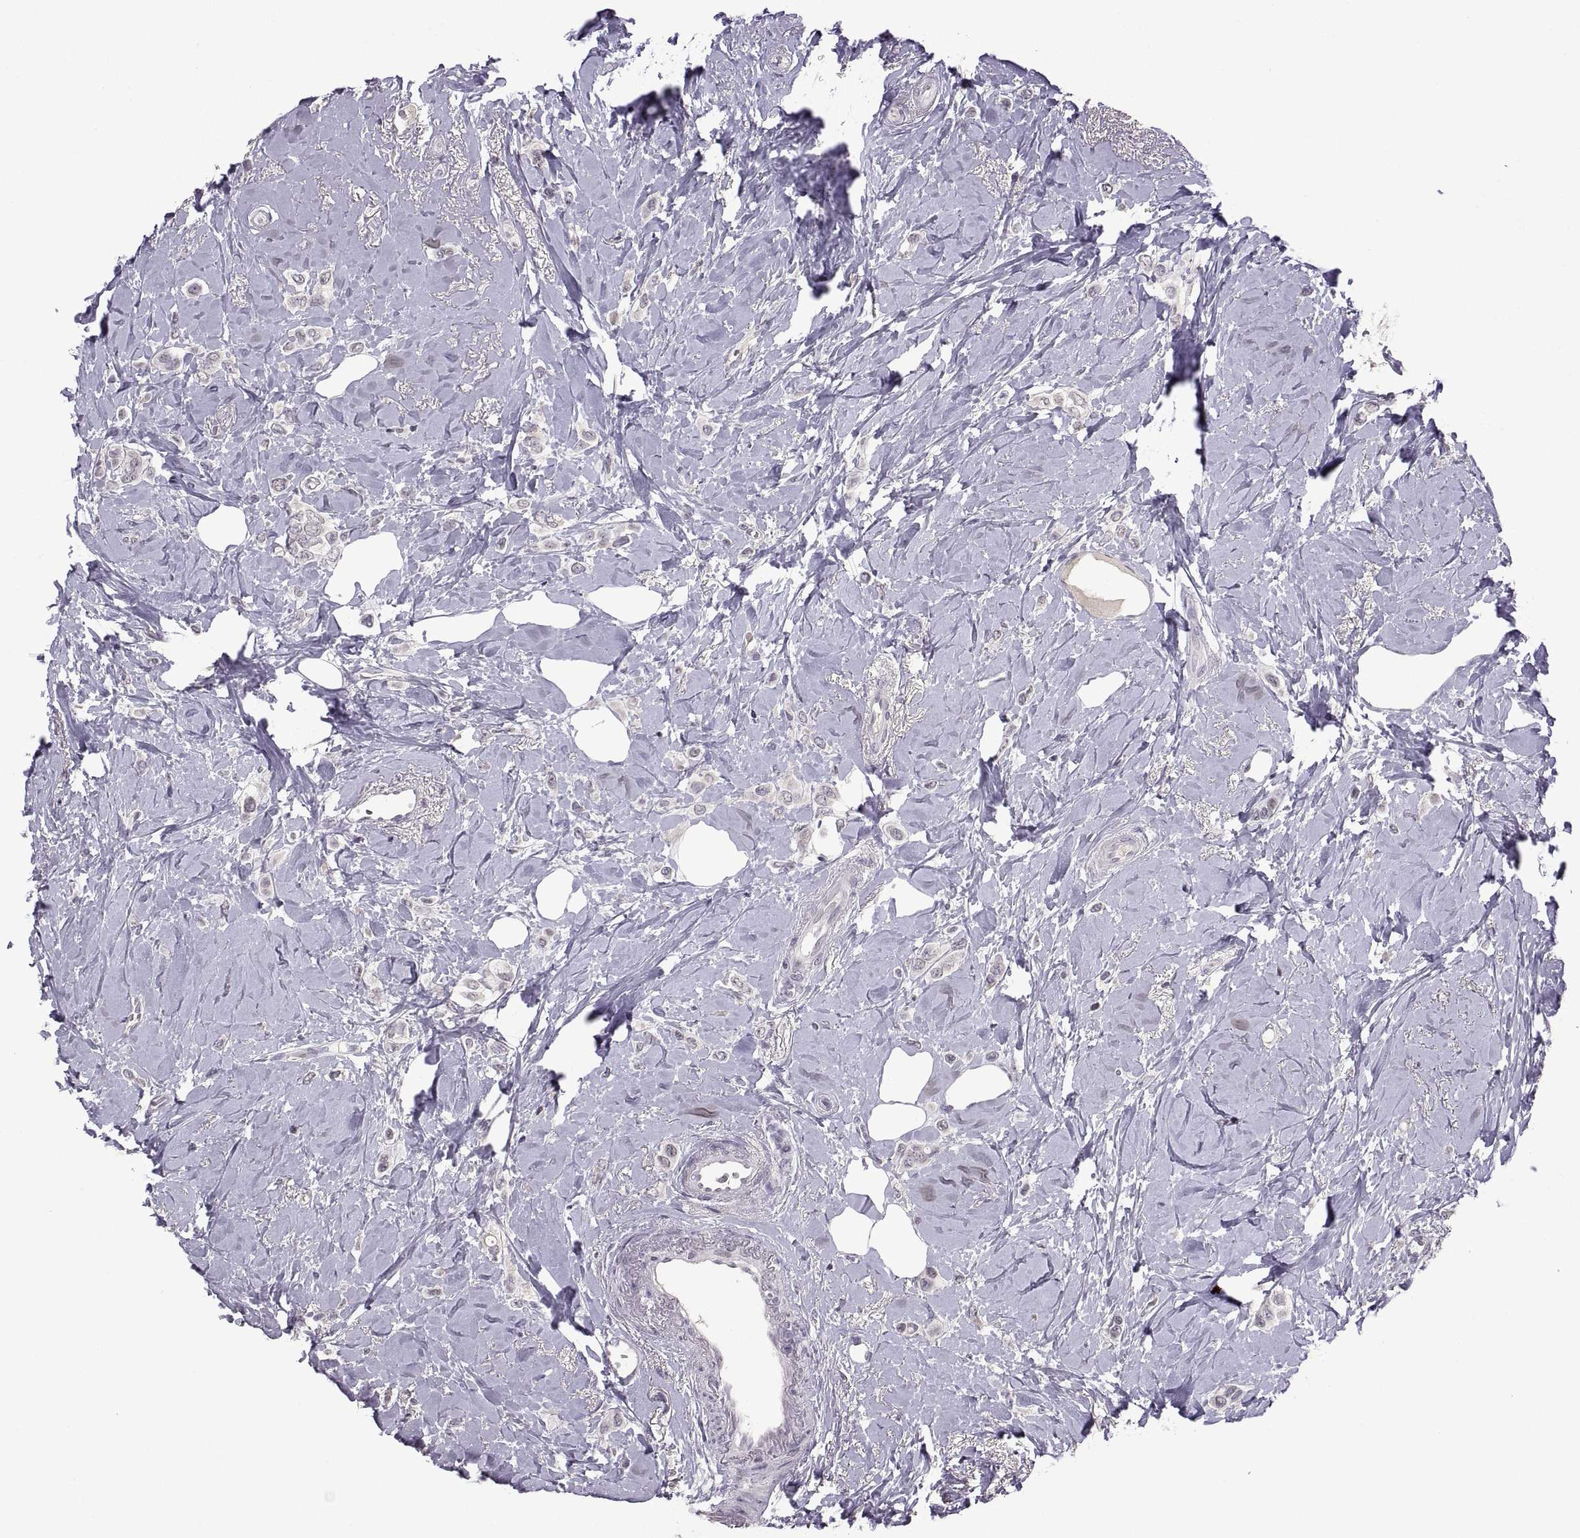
{"staining": {"intensity": "negative", "quantity": "none", "location": "none"}, "tissue": "breast cancer", "cell_type": "Tumor cells", "image_type": "cancer", "snomed": [{"axis": "morphology", "description": "Lobular carcinoma"}, {"axis": "topography", "description": "Breast"}], "caption": "Immunohistochemical staining of human breast lobular carcinoma reveals no significant expression in tumor cells.", "gene": "NEK2", "patient": {"sex": "female", "age": 66}}